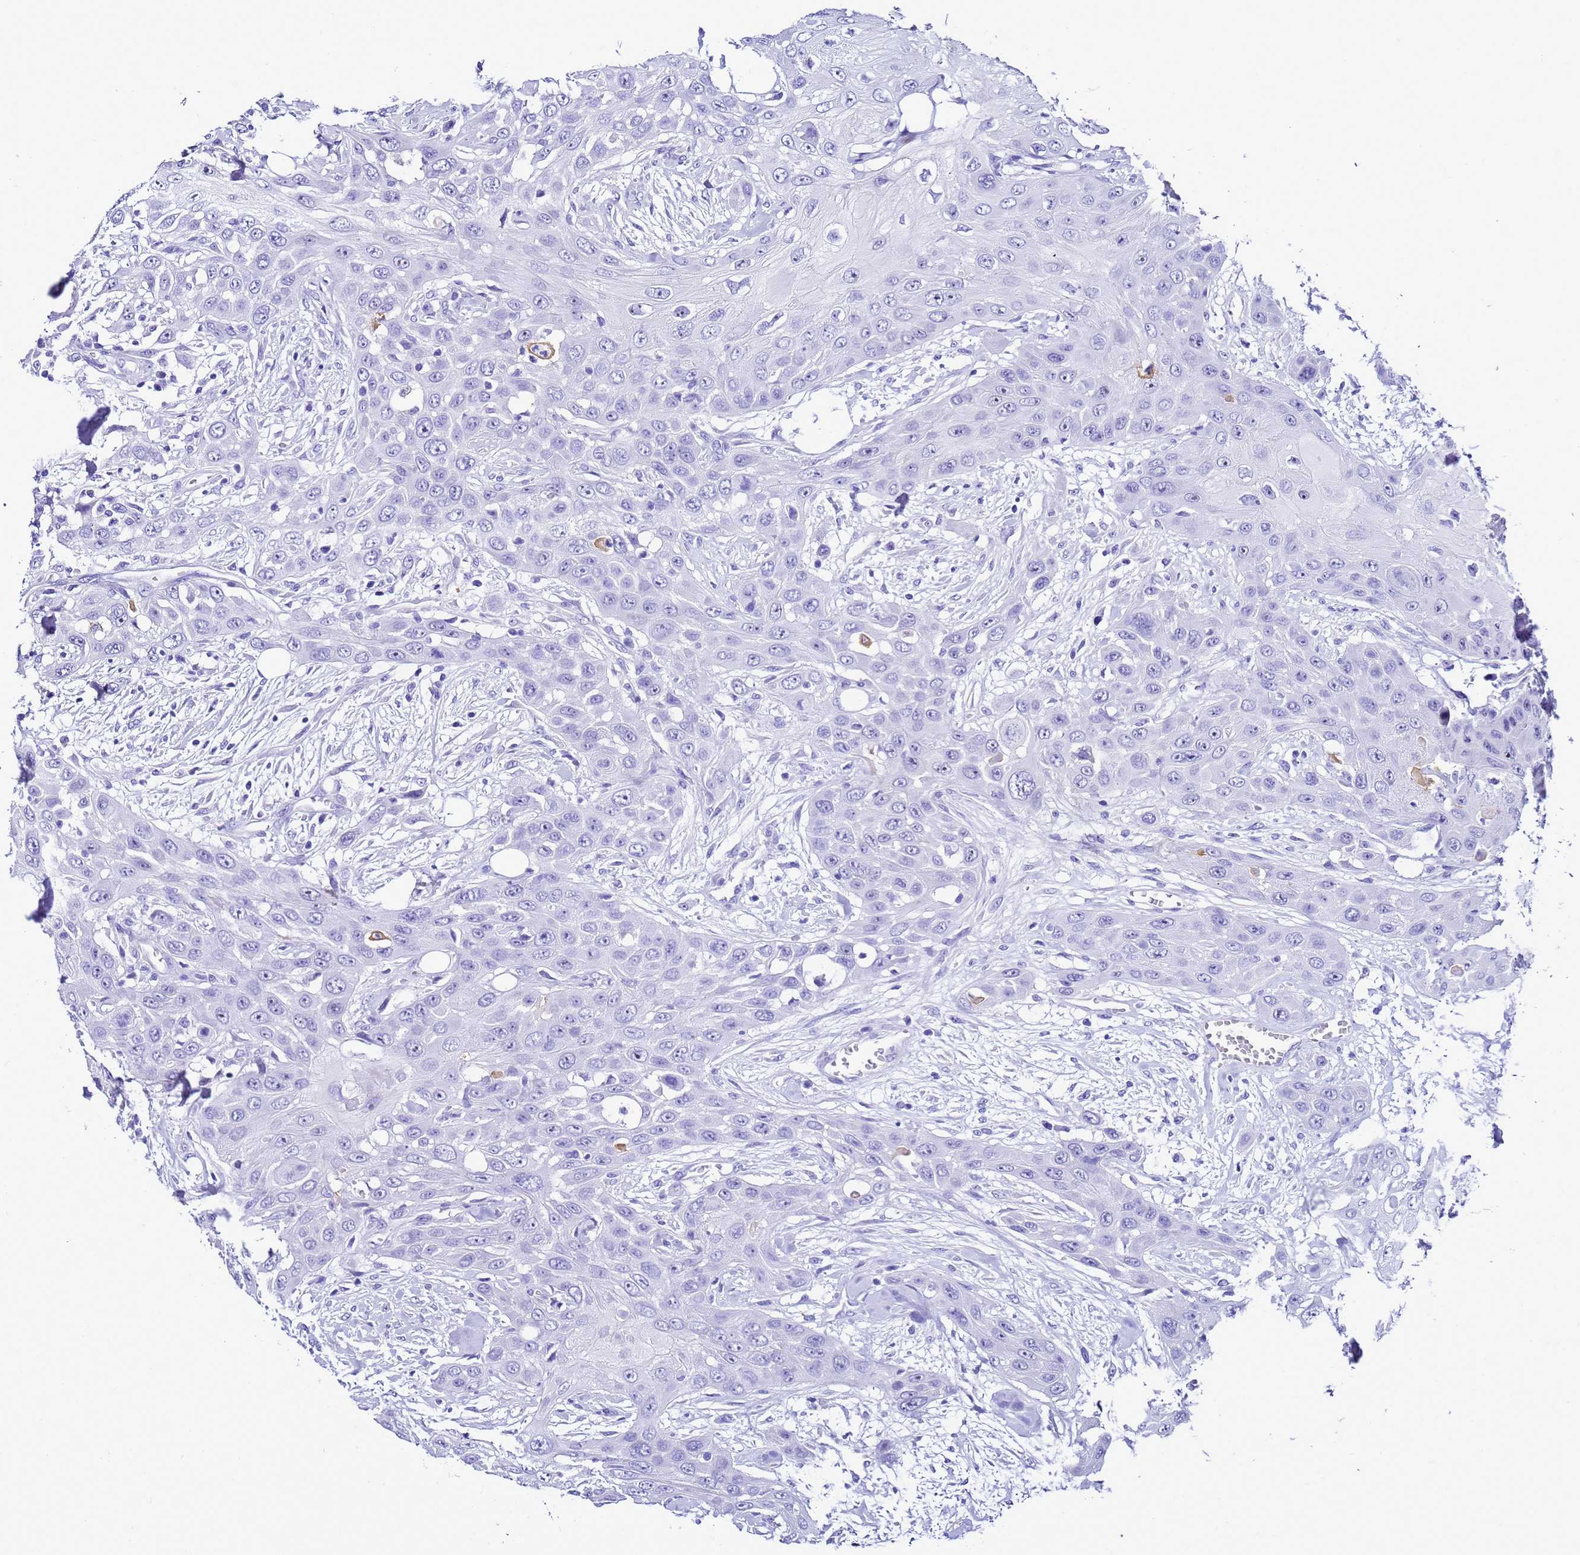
{"staining": {"intensity": "negative", "quantity": "none", "location": "none"}, "tissue": "head and neck cancer", "cell_type": "Tumor cells", "image_type": "cancer", "snomed": [{"axis": "morphology", "description": "Squamous cell carcinoma, NOS"}, {"axis": "topography", "description": "Head-Neck"}], "caption": "The histopathology image exhibits no staining of tumor cells in head and neck cancer.", "gene": "UGT2B10", "patient": {"sex": "male", "age": 81}}